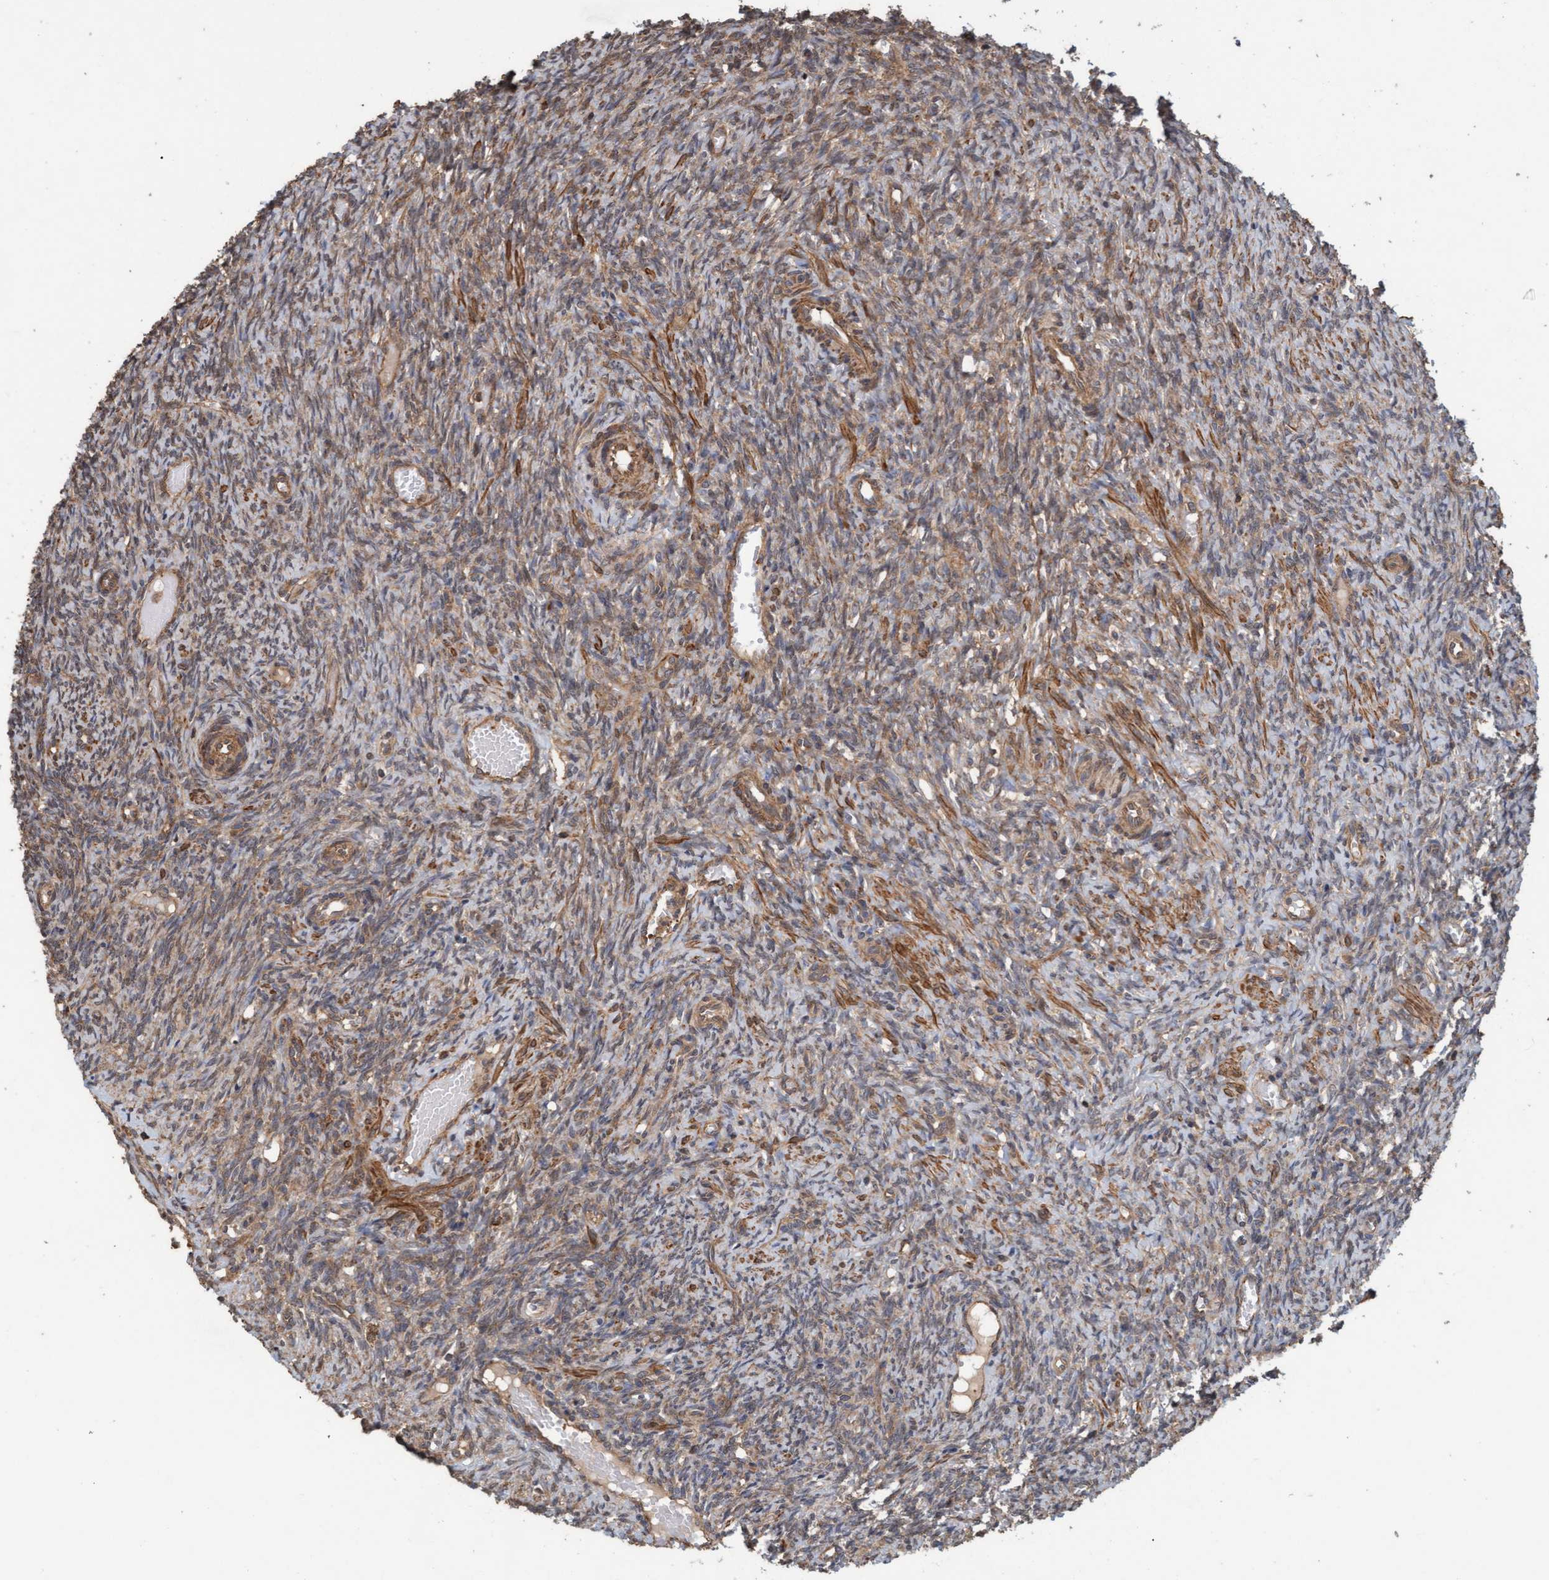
{"staining": {"intensity": "weak", "quantity": ">75%", "location": "cytoplasmic/membranous"}, "tissue": "ovary", "cell_type": "Ovarian stroma cells", "image_type": "normal", "snomed": [{"axis": "morphology", "description": "Normal tissue, NOS"}, {"axis": "topography", "description": "Ovary"}], "caption": "Protein expression analysis of unremarkable ovary displays weak cytoplasmic/membranous expression in about >75% of ovarian stroma cells. (brown staining indicates protein expression, while blue staining denotes nuclei).", "gene": "FXR2", "patient": {"sex": "female", "age": 41}}